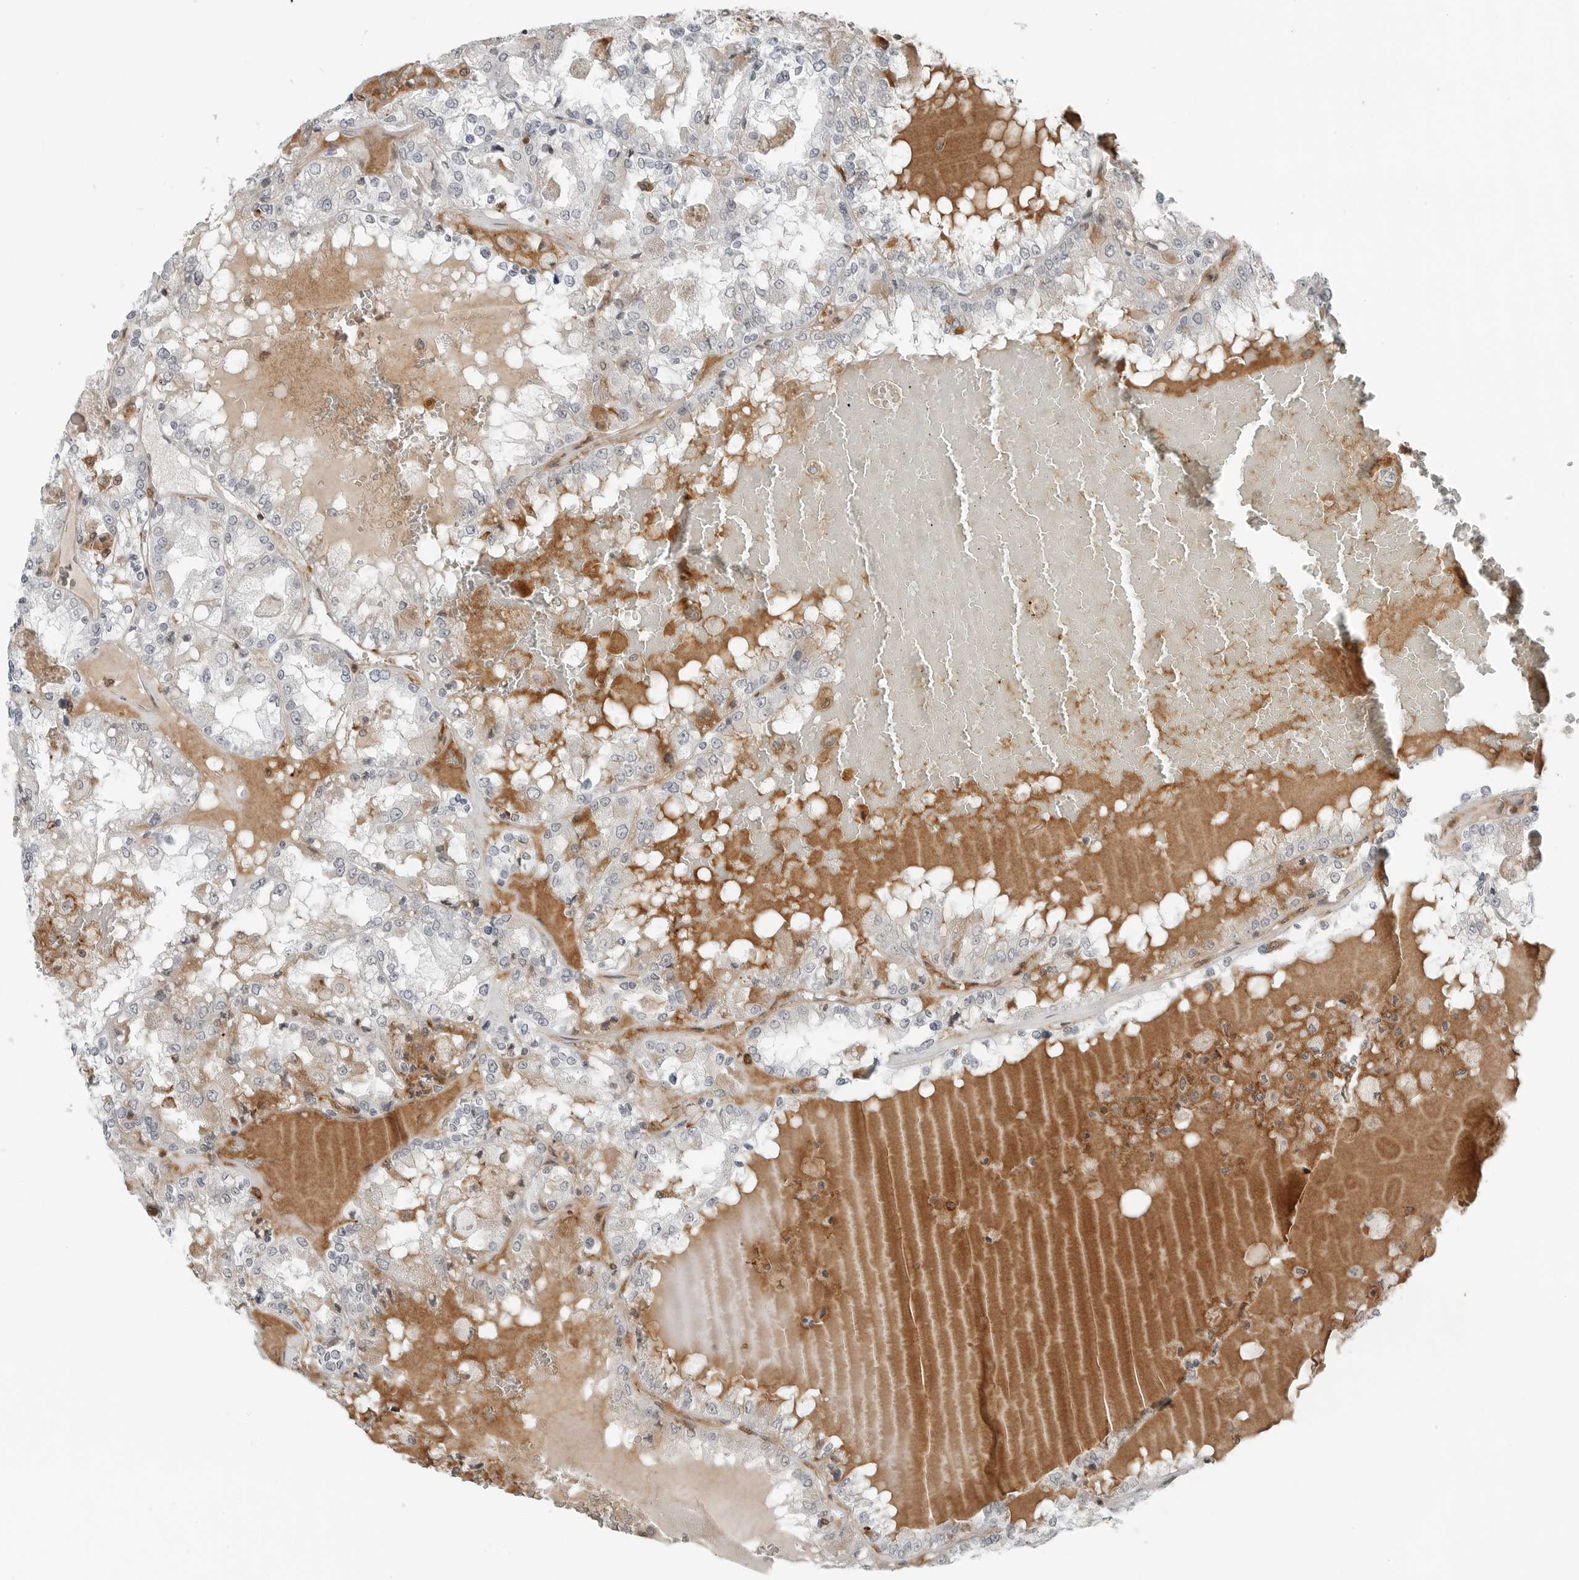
{"staining": {"intensity": "negative", "quantity": "none", "location": "none"}, "tissue": "renal cancer", "cell_type": "Tumor cells", "image_type": "cancer", "snomed": [{"axis": "morphology", "description": "Adenocarcinoma, NOS"}, {"axis": "topography", "description": "Kidney"}], "caption": "Human renal adenocarcinoma stained for a protein using immunohistochemistry (IHC) reveals no positivity in tumor cells.", "gene": "LEFTY2", "patient": {"sex": "female", "age": 56}}